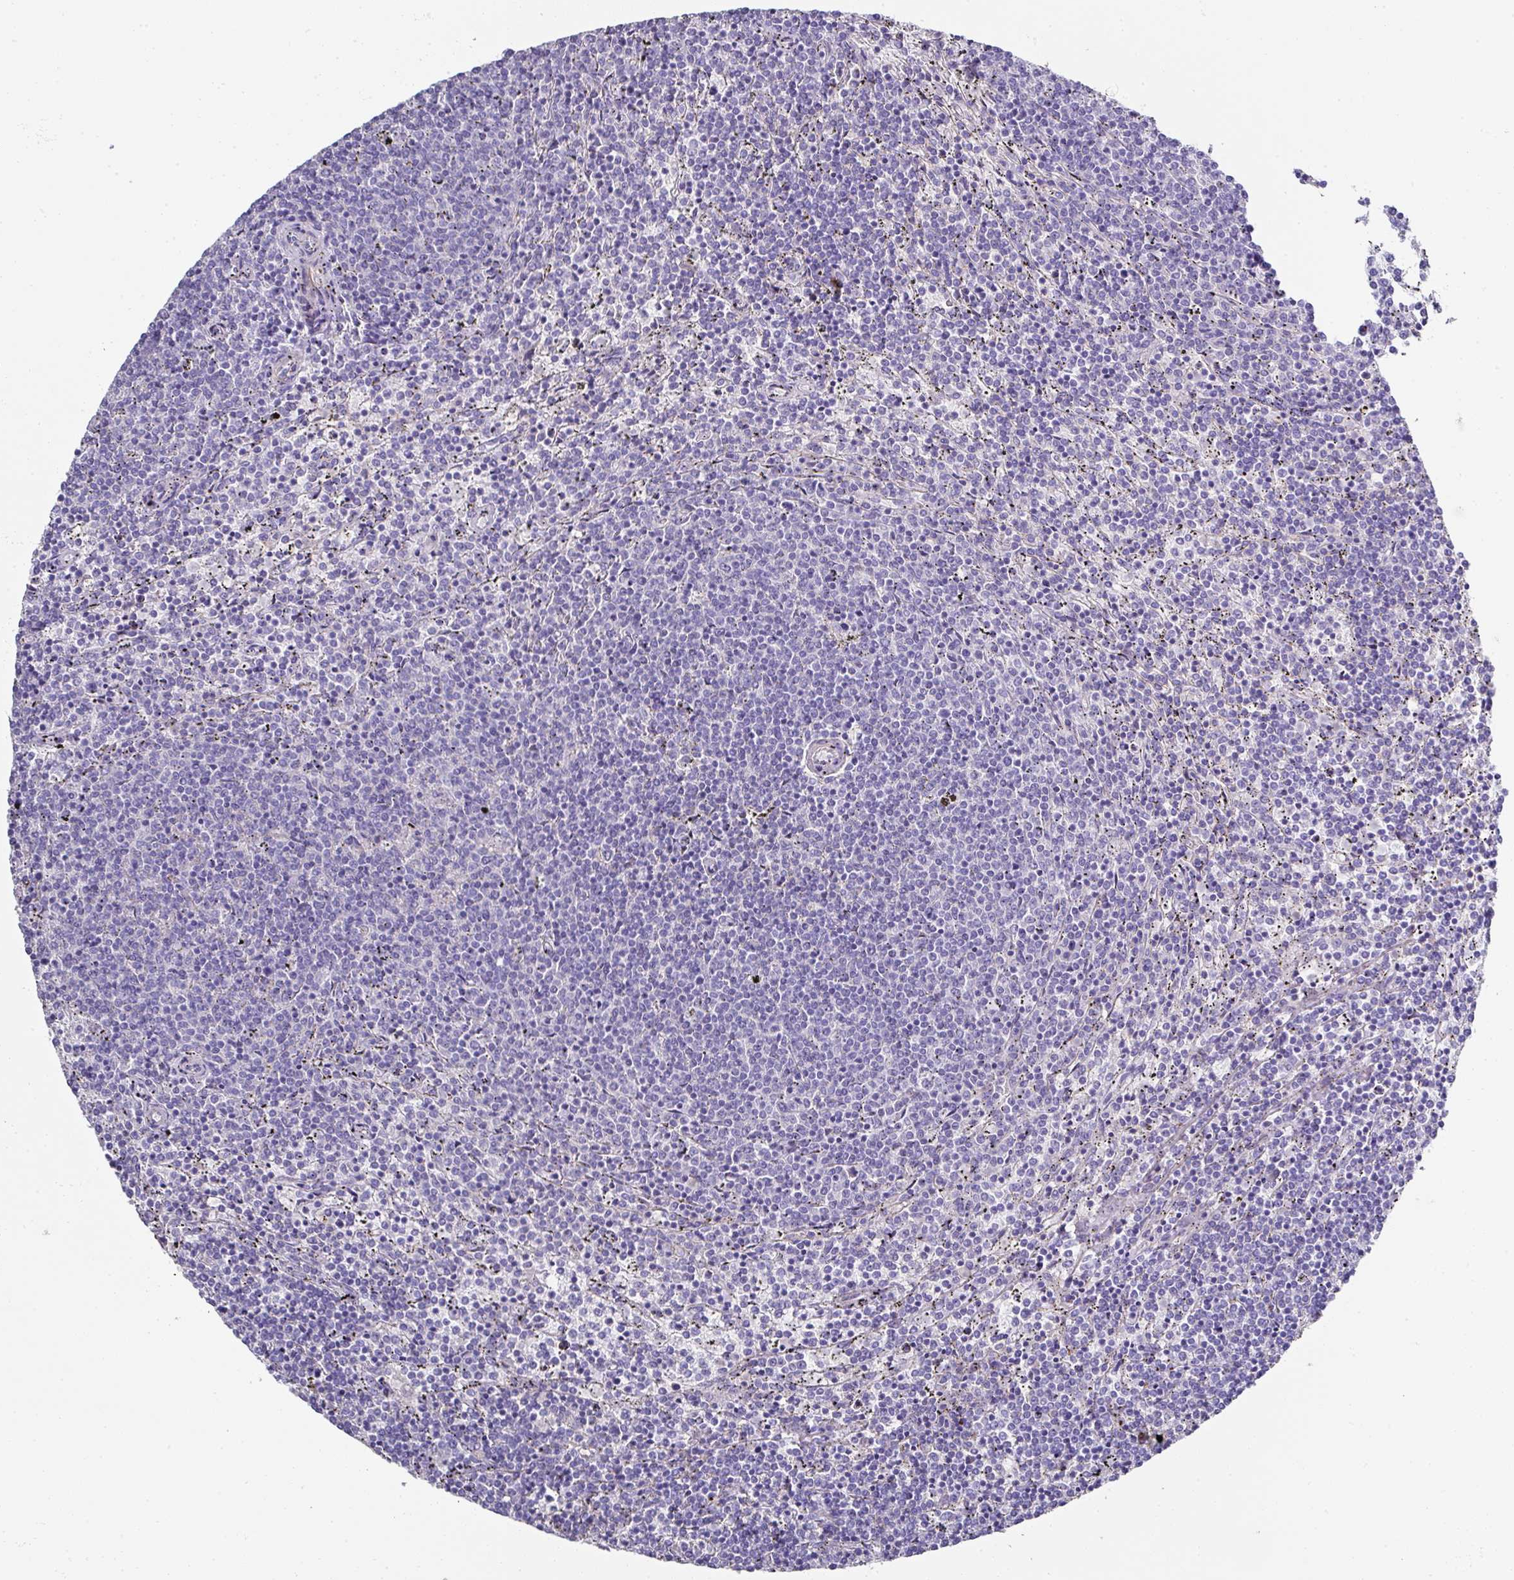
{"staining": {"intensity": "negative", "quantity": "none", "location": "none"}, "tissue": "lymphoma", "cell_type": "Tumor cells", "image_type": "cancer", "snomed": [{"axis": "morphology", "description": "Malignant lymphoma, non-Hodgkin's type, Low grade"}, {"axis": "topography", "description": "Spleen"}], "caption": "This micrograph is of low-grade malignant lymphoma, non-Hodgkin's type stained with immunohistochemistry to label a protein in brown with the nuclei are counter-stained blue. There is no staining in tumor cells.", "gene": "TARM1", "patient": {"sex": "female", "age": 50}}